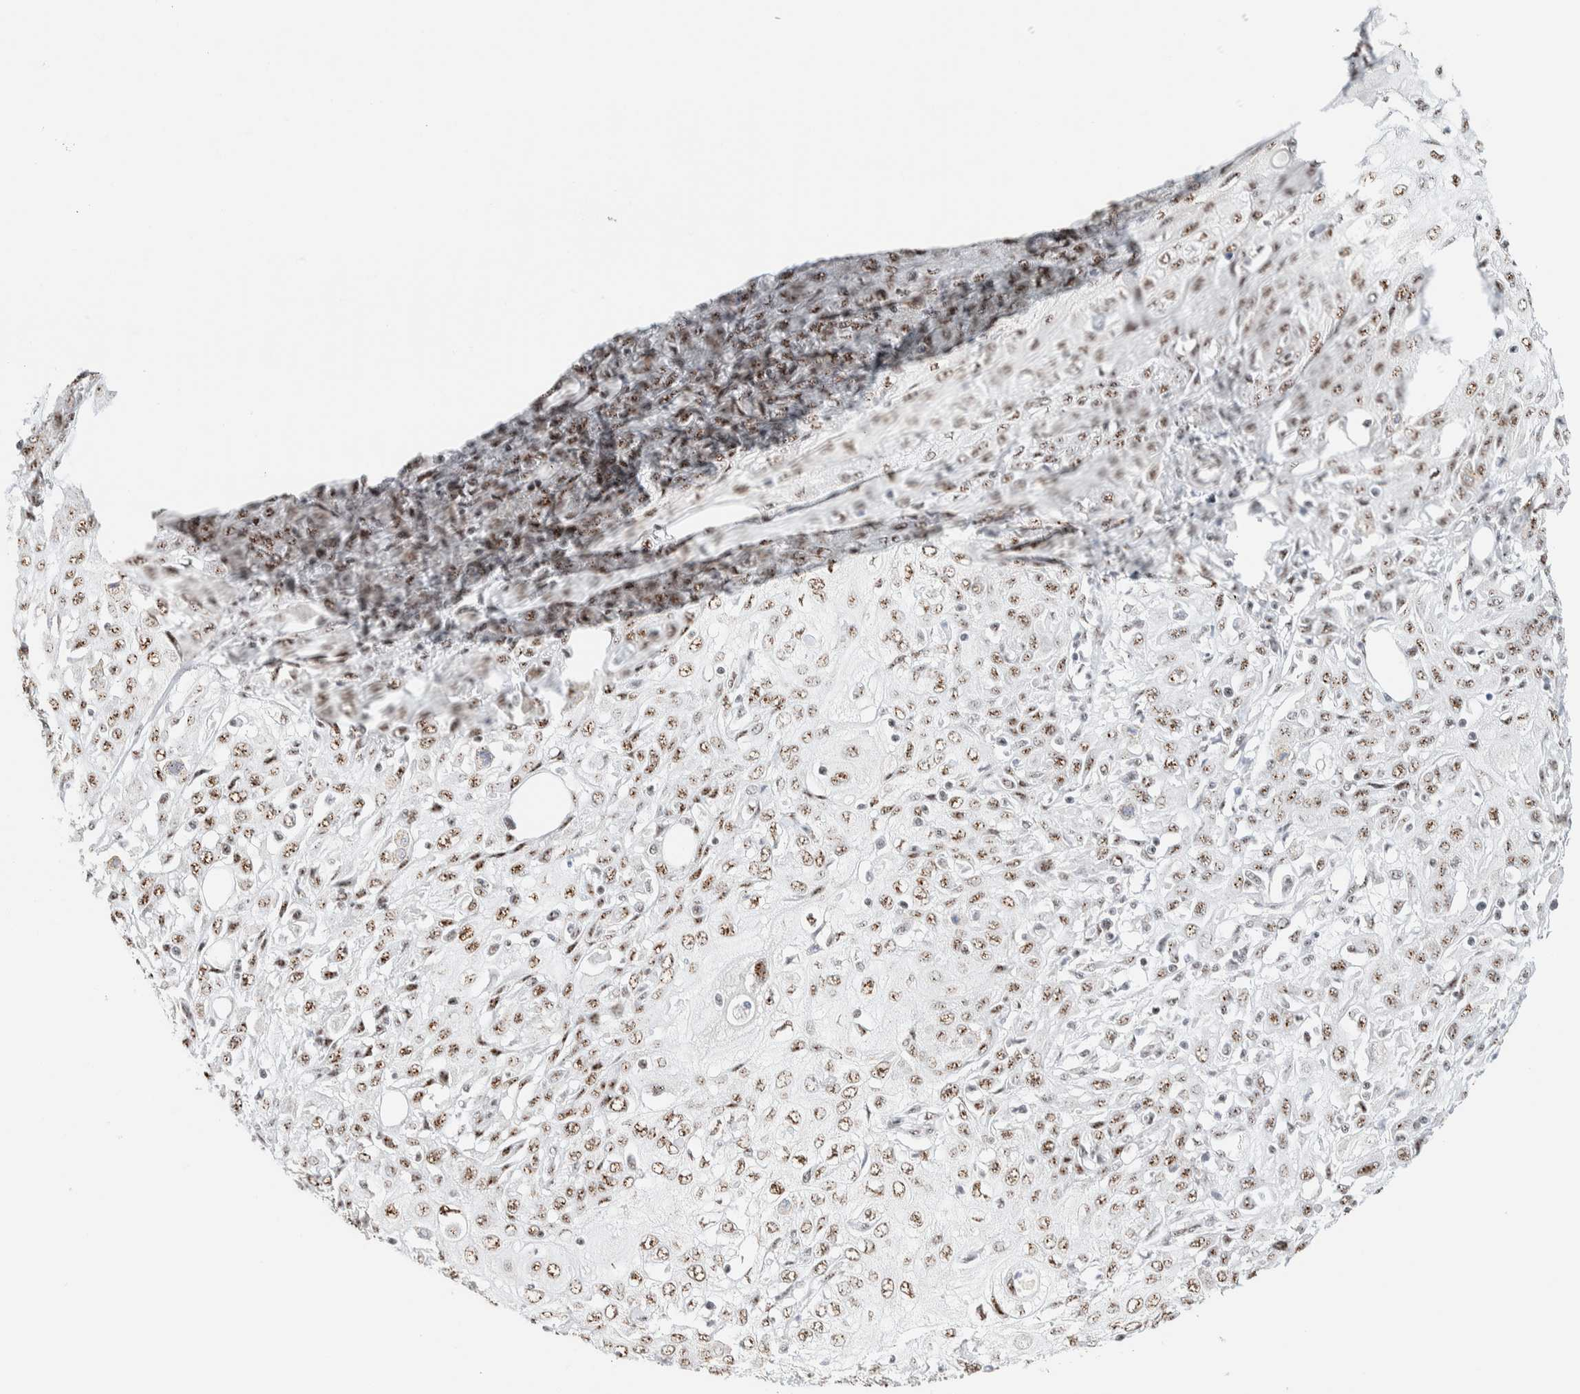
{"staining": {"intensity": "weak", "quantity": ">75%", "location": "nuclear"}, "tissue": "skin cancer", "cell_type": "Tumor cells", "image_type": "cancer", "snomed": [{"axis": "morphology", "description": "Squamous cell carcinoma, NOS"}, {"axis": "morphology", "description": "Squamous cell carcinoma, metastatic, NOS"}, {"axis": "topography", "description": "Skin"}, {"axis": "topography", "description": "Lymph node"}], "caption": "There is low levels of weak nuclear expression in tumor cells of skin cancer (squamous cell carcinoma), as demonstrated by immunohistochemical staining (brown color).", "gene": "SON", "patient": {"sex": "male", "age": 75}}